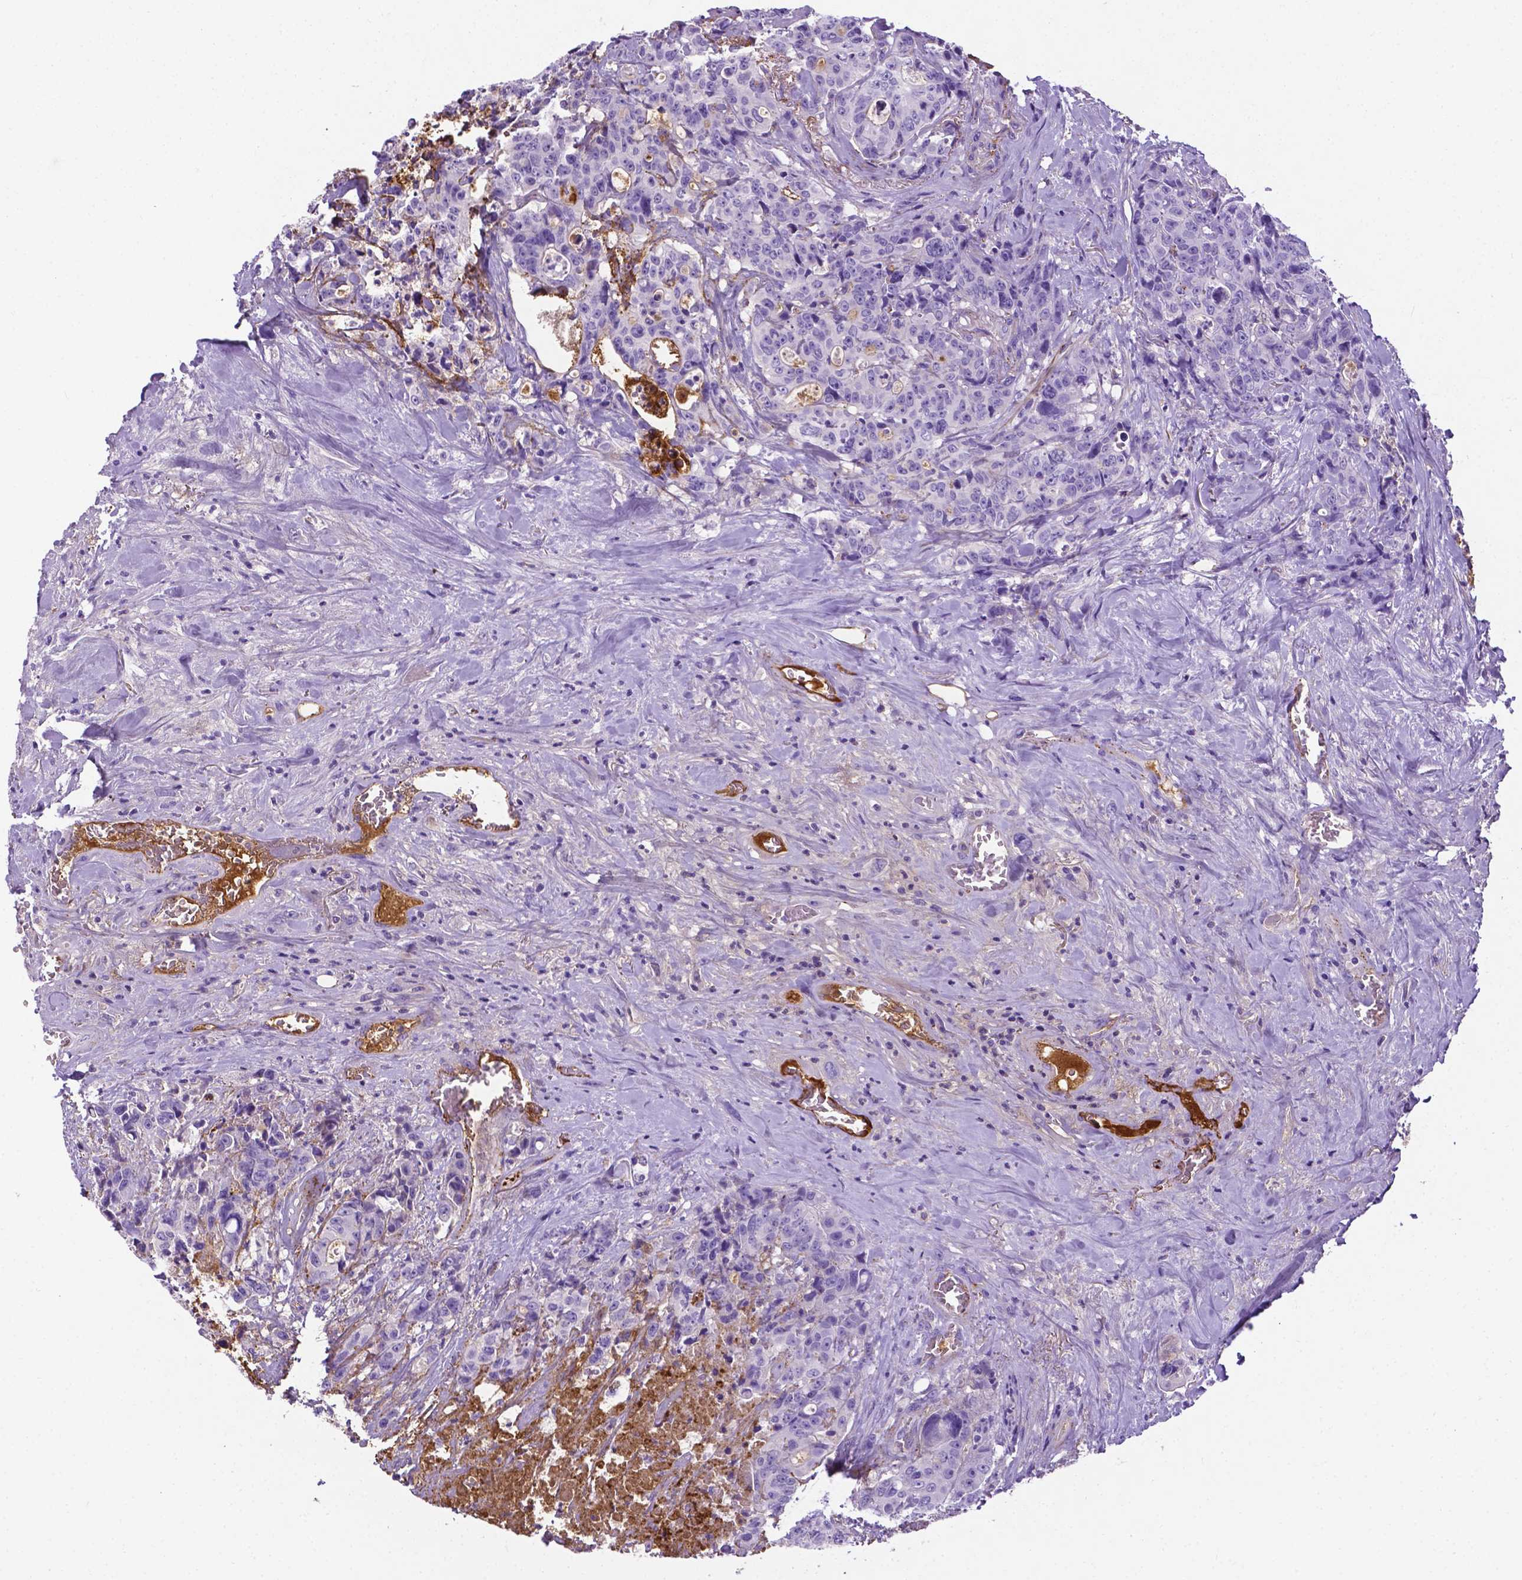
{"staining": {"intensity": "negative", "quantity": "none", "location": "none"}, "tissue": "colorectal cancer", "cell_type": "Tumor cells", "image_type": "cancer", "snomed": [{"axis": "morphology", "description": "Adenocarcinoma, NOS"}, {"axis": "topography", "description": "Rectum"}], "caption": "The immunohistochemistry image has no significant staining in tumor cells of adenocarcinoma (colorectal) tissue. (Stains: DAB immunohistochemistry with hematoxylin counter stain, Microscopy: brightfield microscopy at high magnification).", "gene": "APOE", "patient": {"sex": "female", "age": 62}}